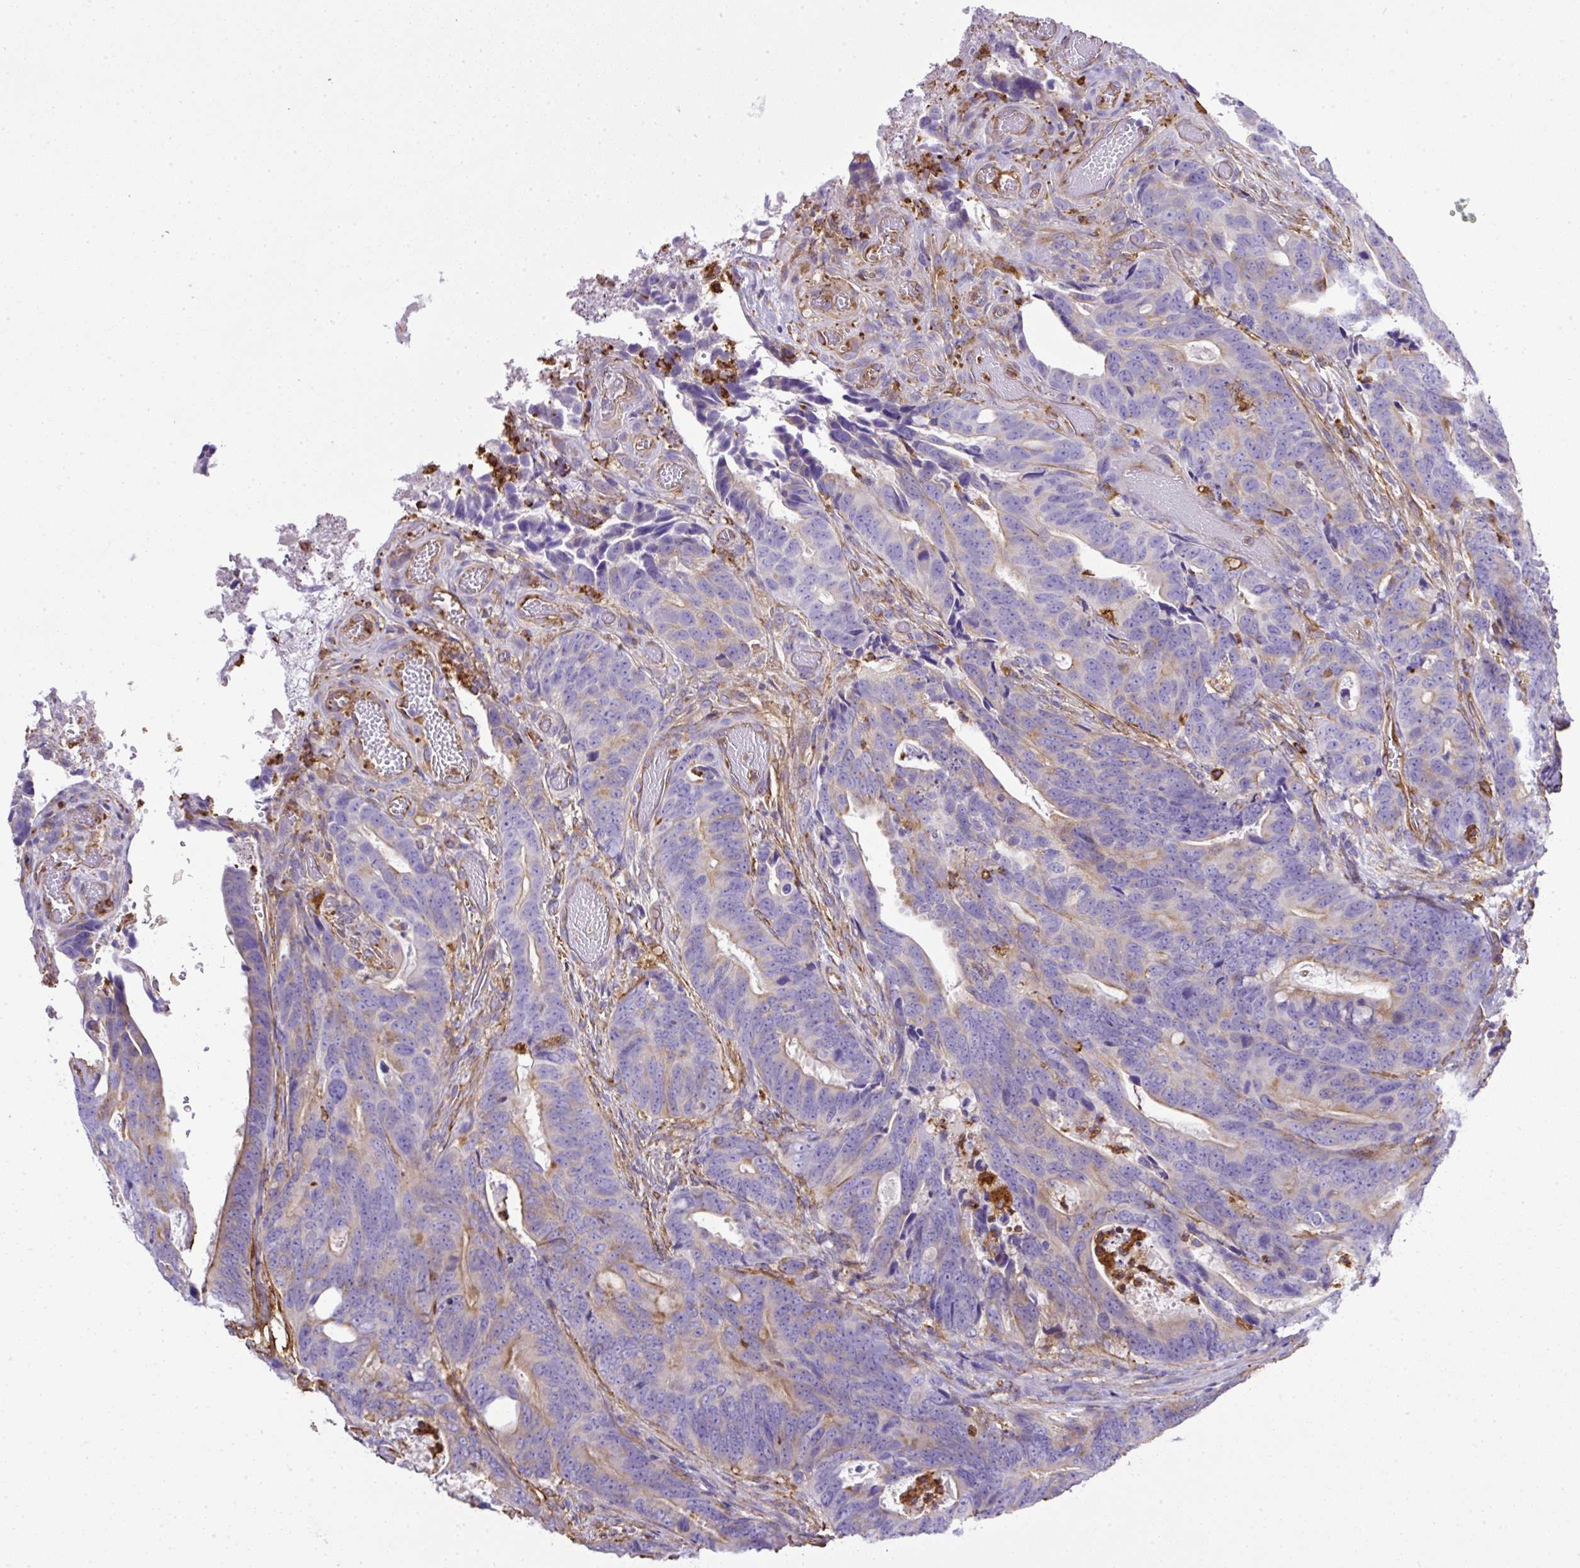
{"staining": {"intensity": "weak", "quantity": "<25%", "location": "cytoplasmic/membranous"}, "tissue": "colorectal cancer", "cell_type": "Tumor cells", "image_type": "cancer", "snomed": [{"axis": "morphology", "description": "Adenocarcinoma, NOS"}, {"axis": "topography", "description": "Colon"}], "caption": "Protein analysis of colorectal adenocarcinoma shows no significant expression in tumor cells. Brightfield microscopy of immunohistochemistry stained with DAB (3,3'-diaminobenzidine) (brown) and hematoxylin (blue), captured at high magnification.", "gene": "MAGEB5", "patient": {"sex": "female", "age": 82}}